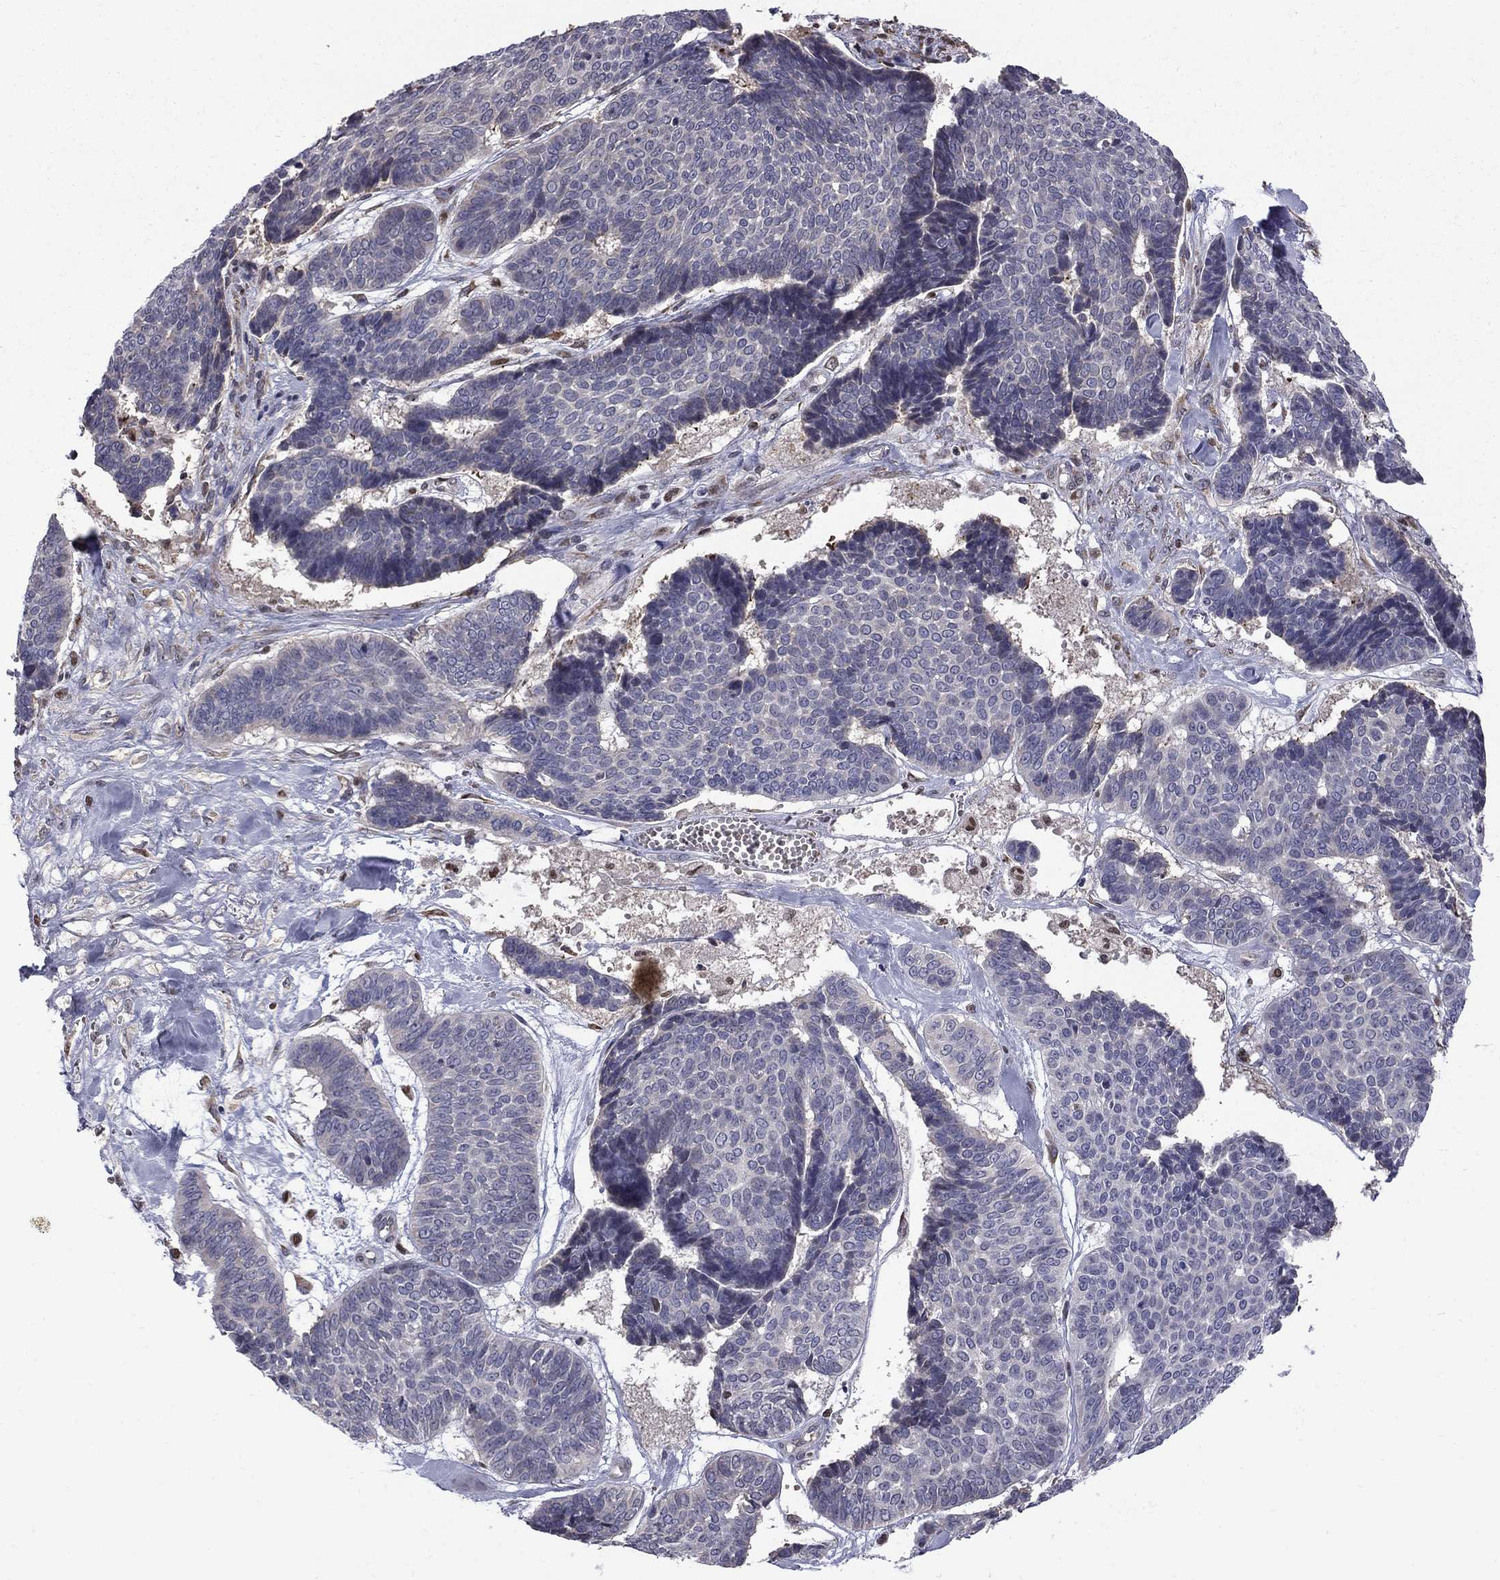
{"staining": {"intensity": "negative", "quantity": "none", "location": "none"}, "tissue": "skin cancer", "cell_type": "Tumor cells", "image_type": "cancer", "snomed": [{"axis": "morphology", "description": "Basal cell carcinoma"}, {"axis": "topography", "description": "Skin"}], "caption": "Skin basal cell carcinoma was stained to show a protein in brown. There is no significant staining in tumor cells.", "gene": "HSPB2", "patient": {"sex": "male", "age": 86}}